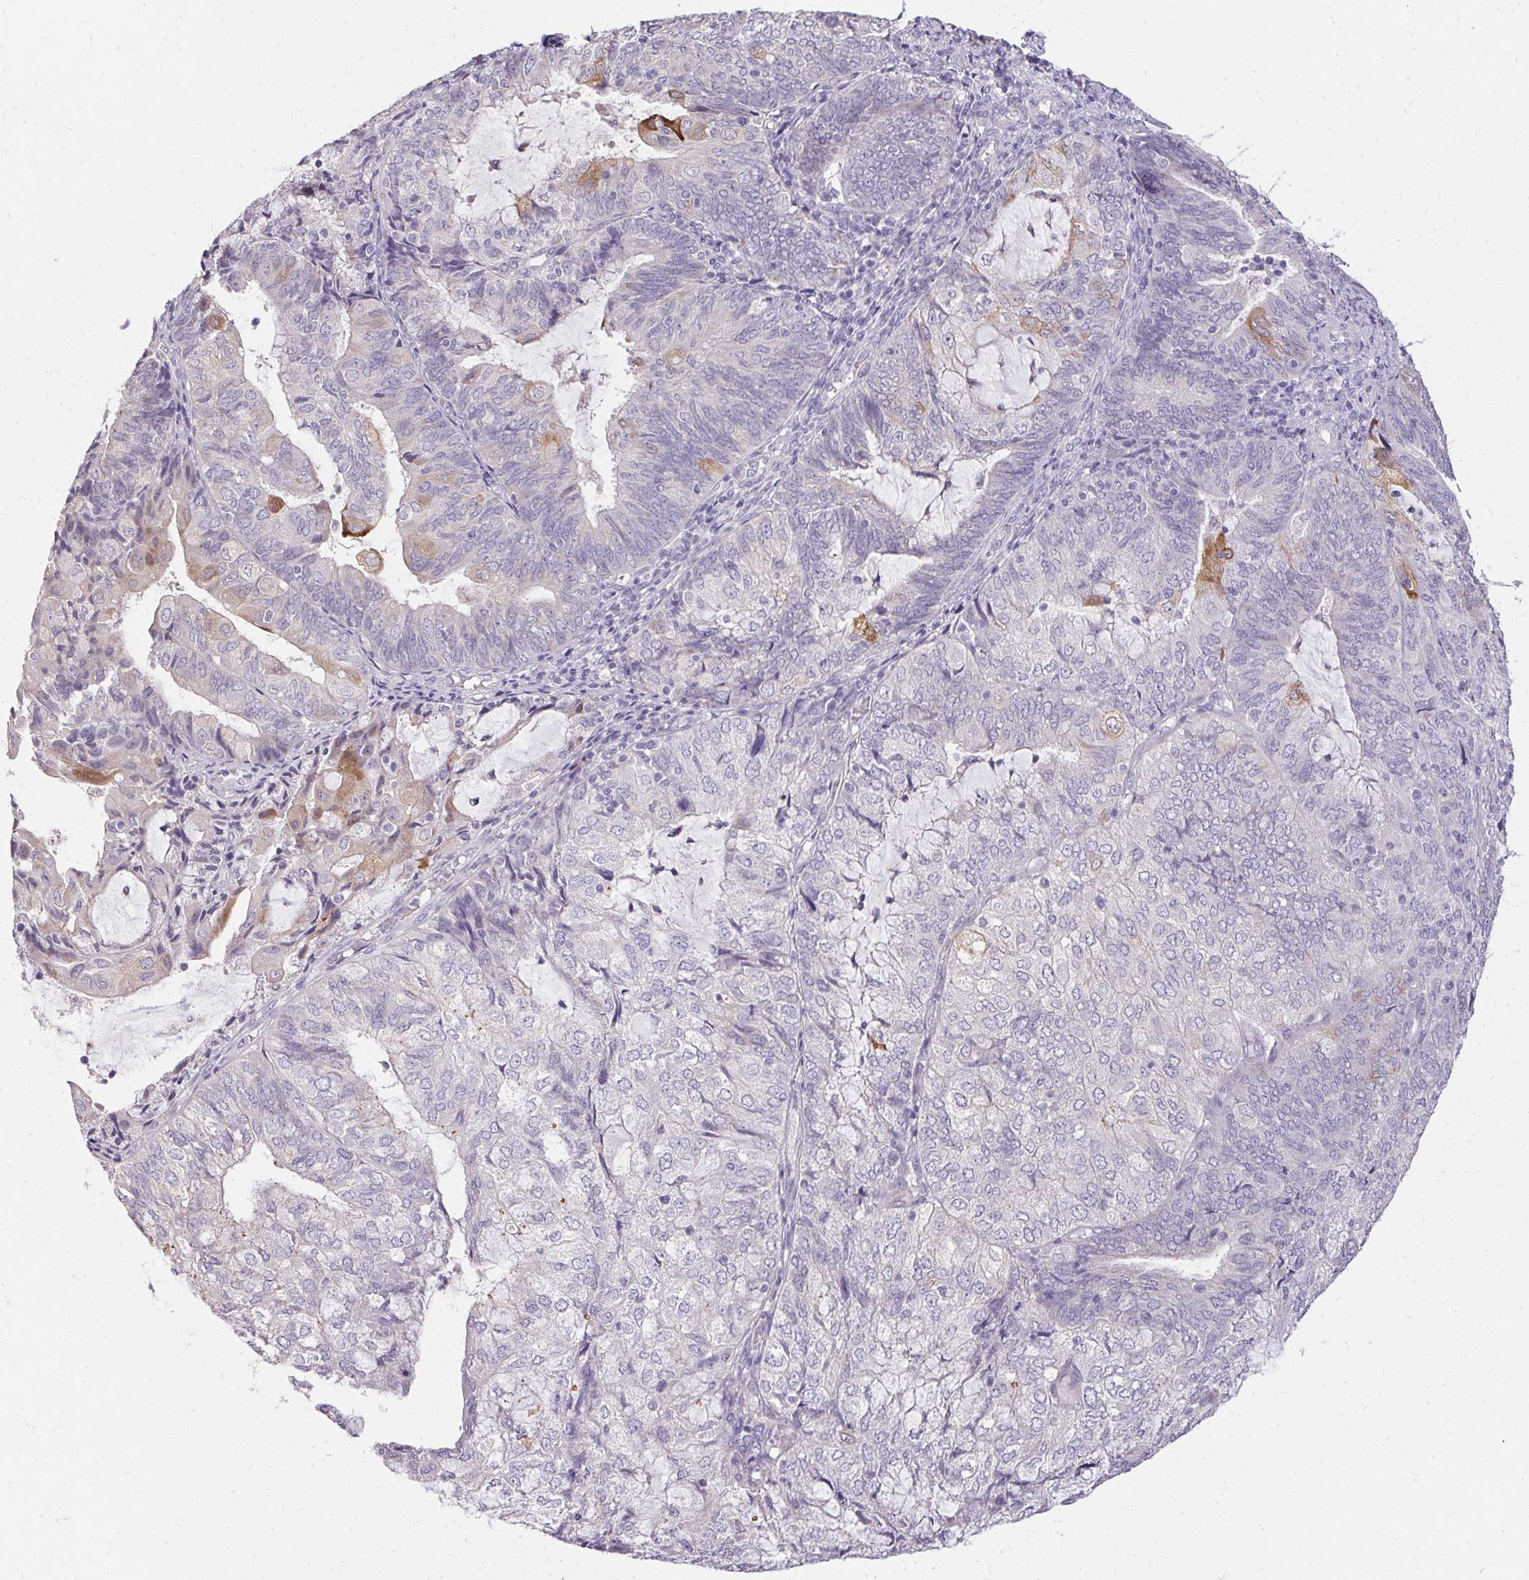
{"staining": {"intensity": "moderate", "quantity": "<25%", "location": "cytoplasmic/membranous"}, "tissue": "endometrial cancer", "cell_type": "Tumor cells", "image_type": "cancer", "snomed": [{"axis": "morphology", "description": "Adenocarcinoma, NOS"}, {"axis": "topography", "description": "Endometrium"}], "caption": "About <25% of tumor cells in endometrial cancer (adenocarcinoma) exhibit moderate cytoplasmic/membranous protein positivity as visualized by brown immunohistochemical staining.", "gene": "HSD17B3", "patient": {"sex": "female", "age": 81}}